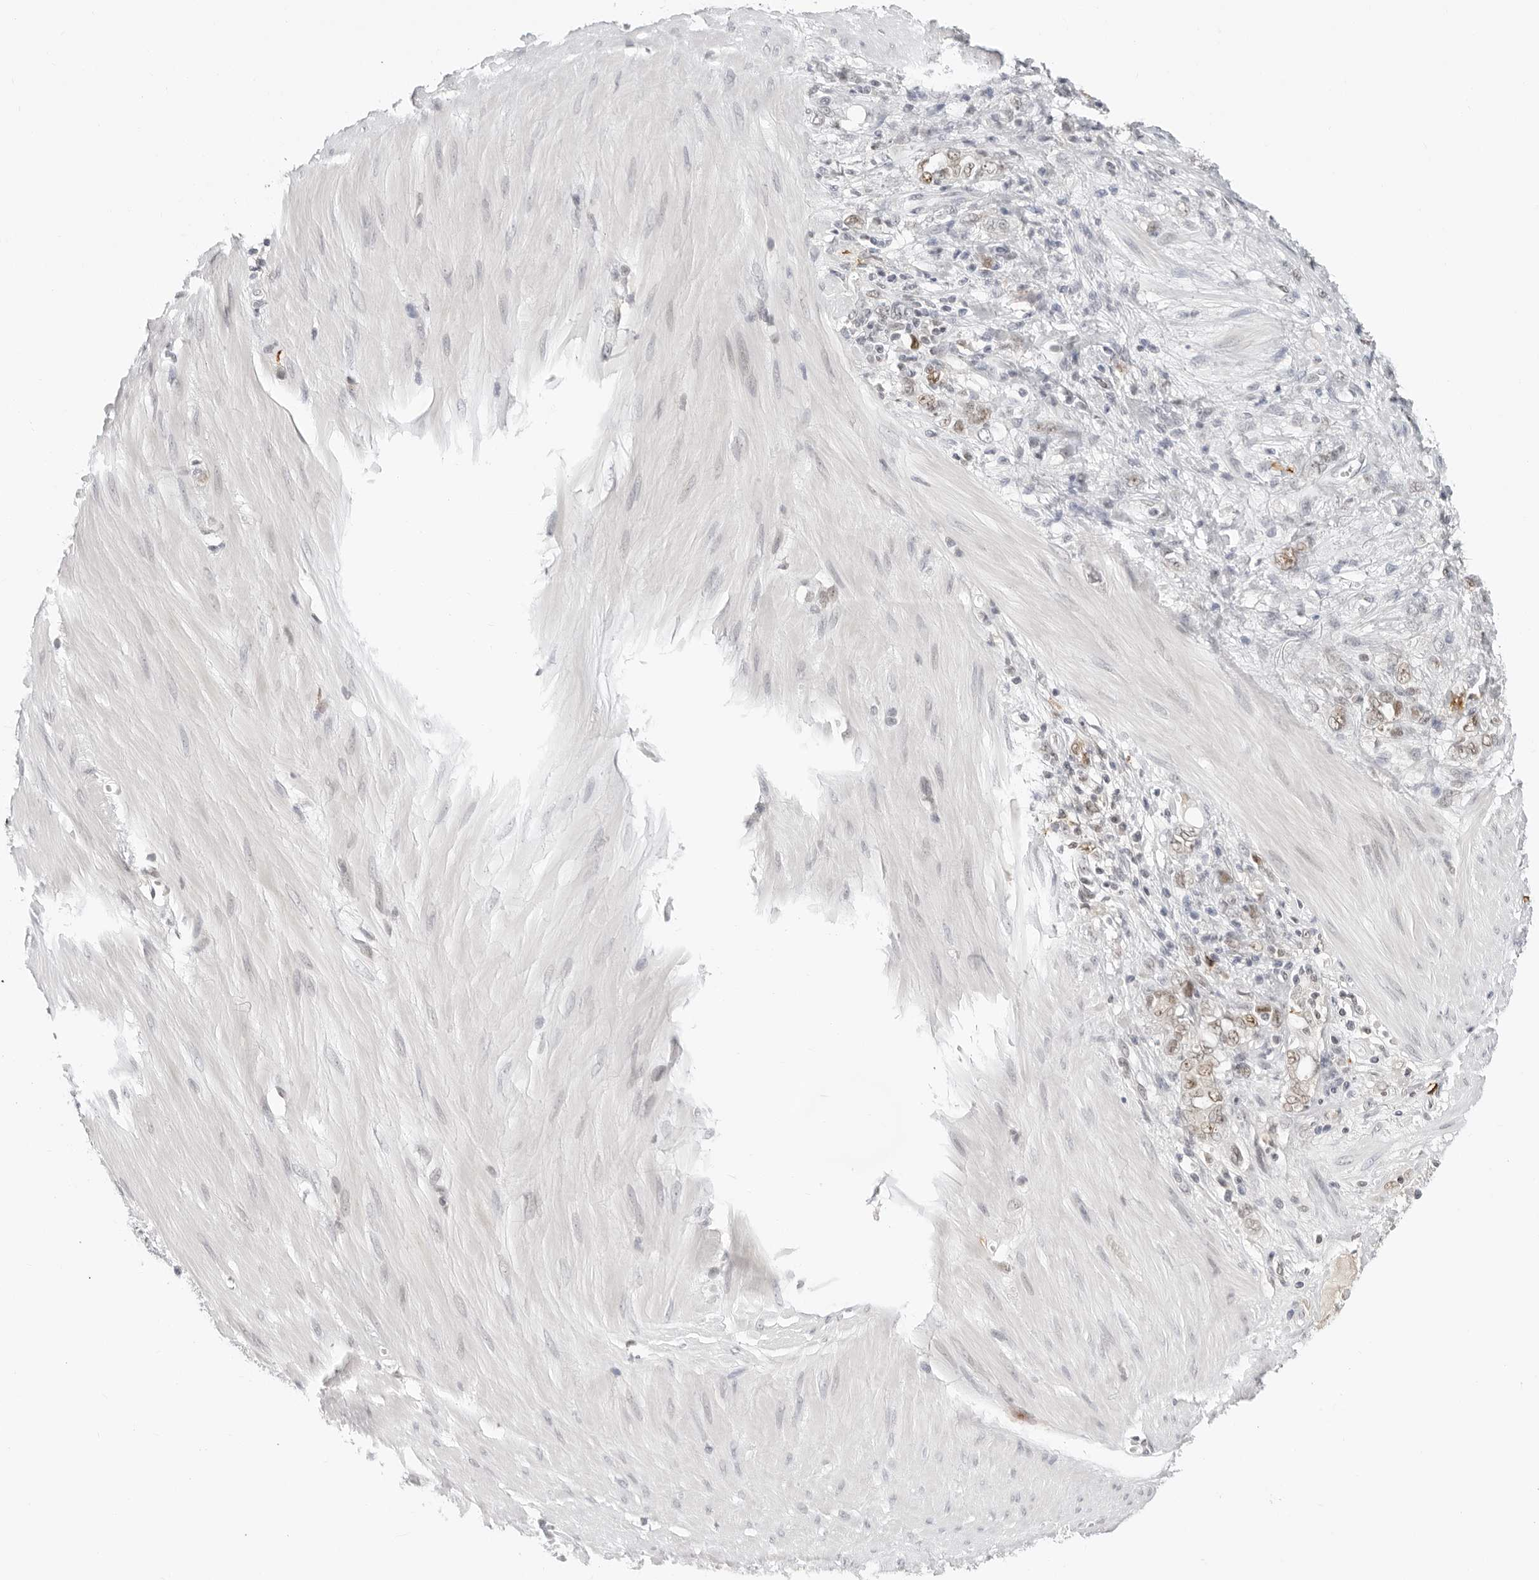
{"staining": {"intensity": "weak", "quantity": ">75%", "location": "nuclear"}, "tissue": "stomach cancer", "cell_type": "Tumor cells", "image_type": "cancer", "snomed": [{"axis": "morphology", "description": "Adenocarcinoma, NOS"}, {"axis": "topography", "description": "Stomach"}], "caption": "IHC staining of adenocarcinoma (stomach), which reveals low levels of weak nuclear positivity in about >75% of tumor cells indicating weak nuclear protein positivity. The staining was performed using DAB (brown) for protein detection and nuclei were counterstained in hematoxylin (blue).", "gene": "MSH6", "patient": {"sex": "female", "age": 76}}